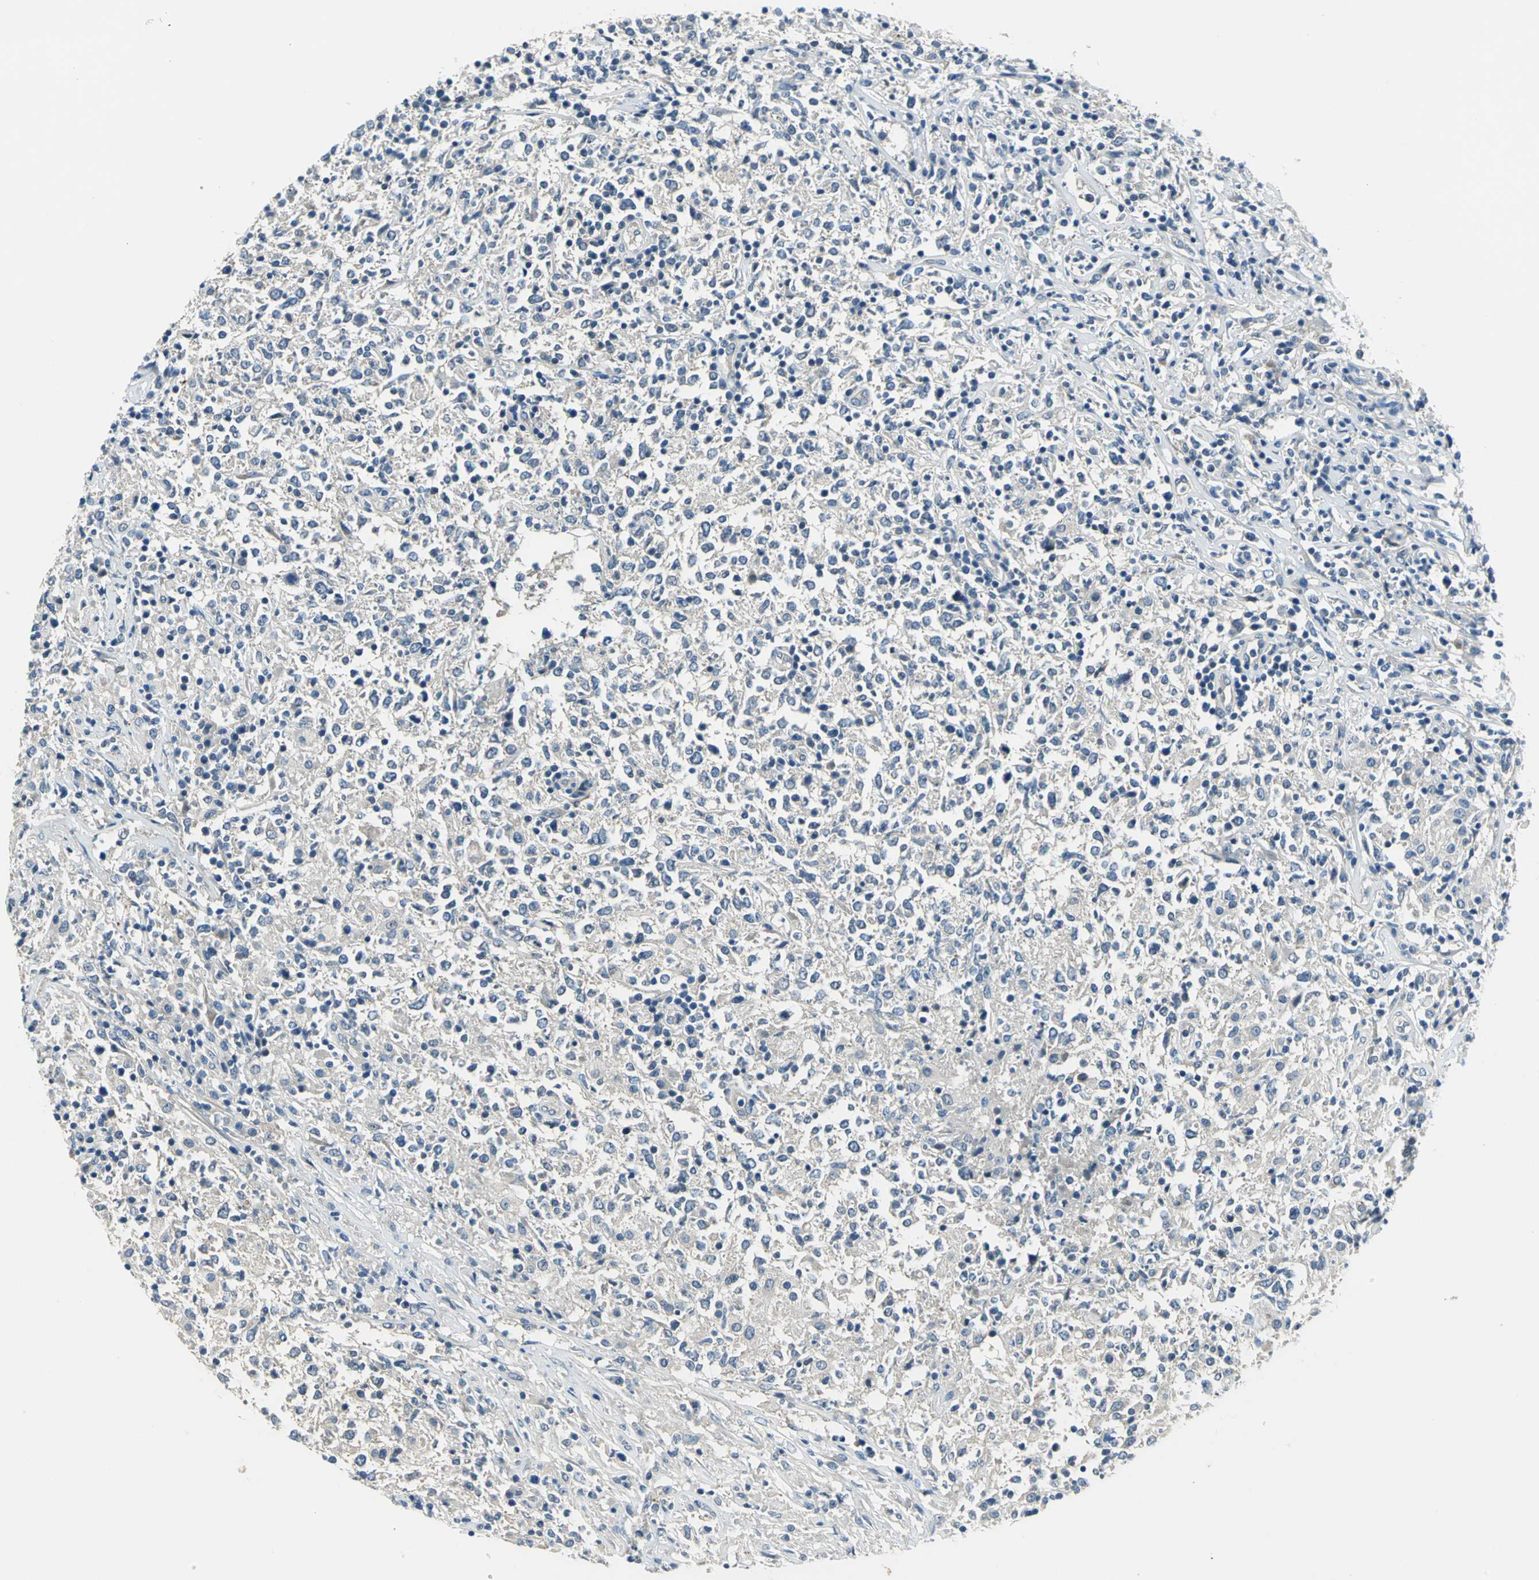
{"staining": {"intensity": "negative", "quantity": "none", "location": "none"}, "tissue": "lymphoma", "cell_type": "Tumor cells", "image_type": "cancer", "snomed": [{"axis": "morphology", "description": "Malignant lymphoma, non-Hodgkin's type, High grade"}, {"axis": "topography", "description": "Lymph node"}], "caption": "DAB (3,3'-diaminobenzidine) immunohistochemical staining of high-grade malignant lymphoma, non-Hodgkin's type reveals no significant positivity in tumor cells.", "gene": "SLC16A7", "patient": {"sex": "female", "age": 84}}